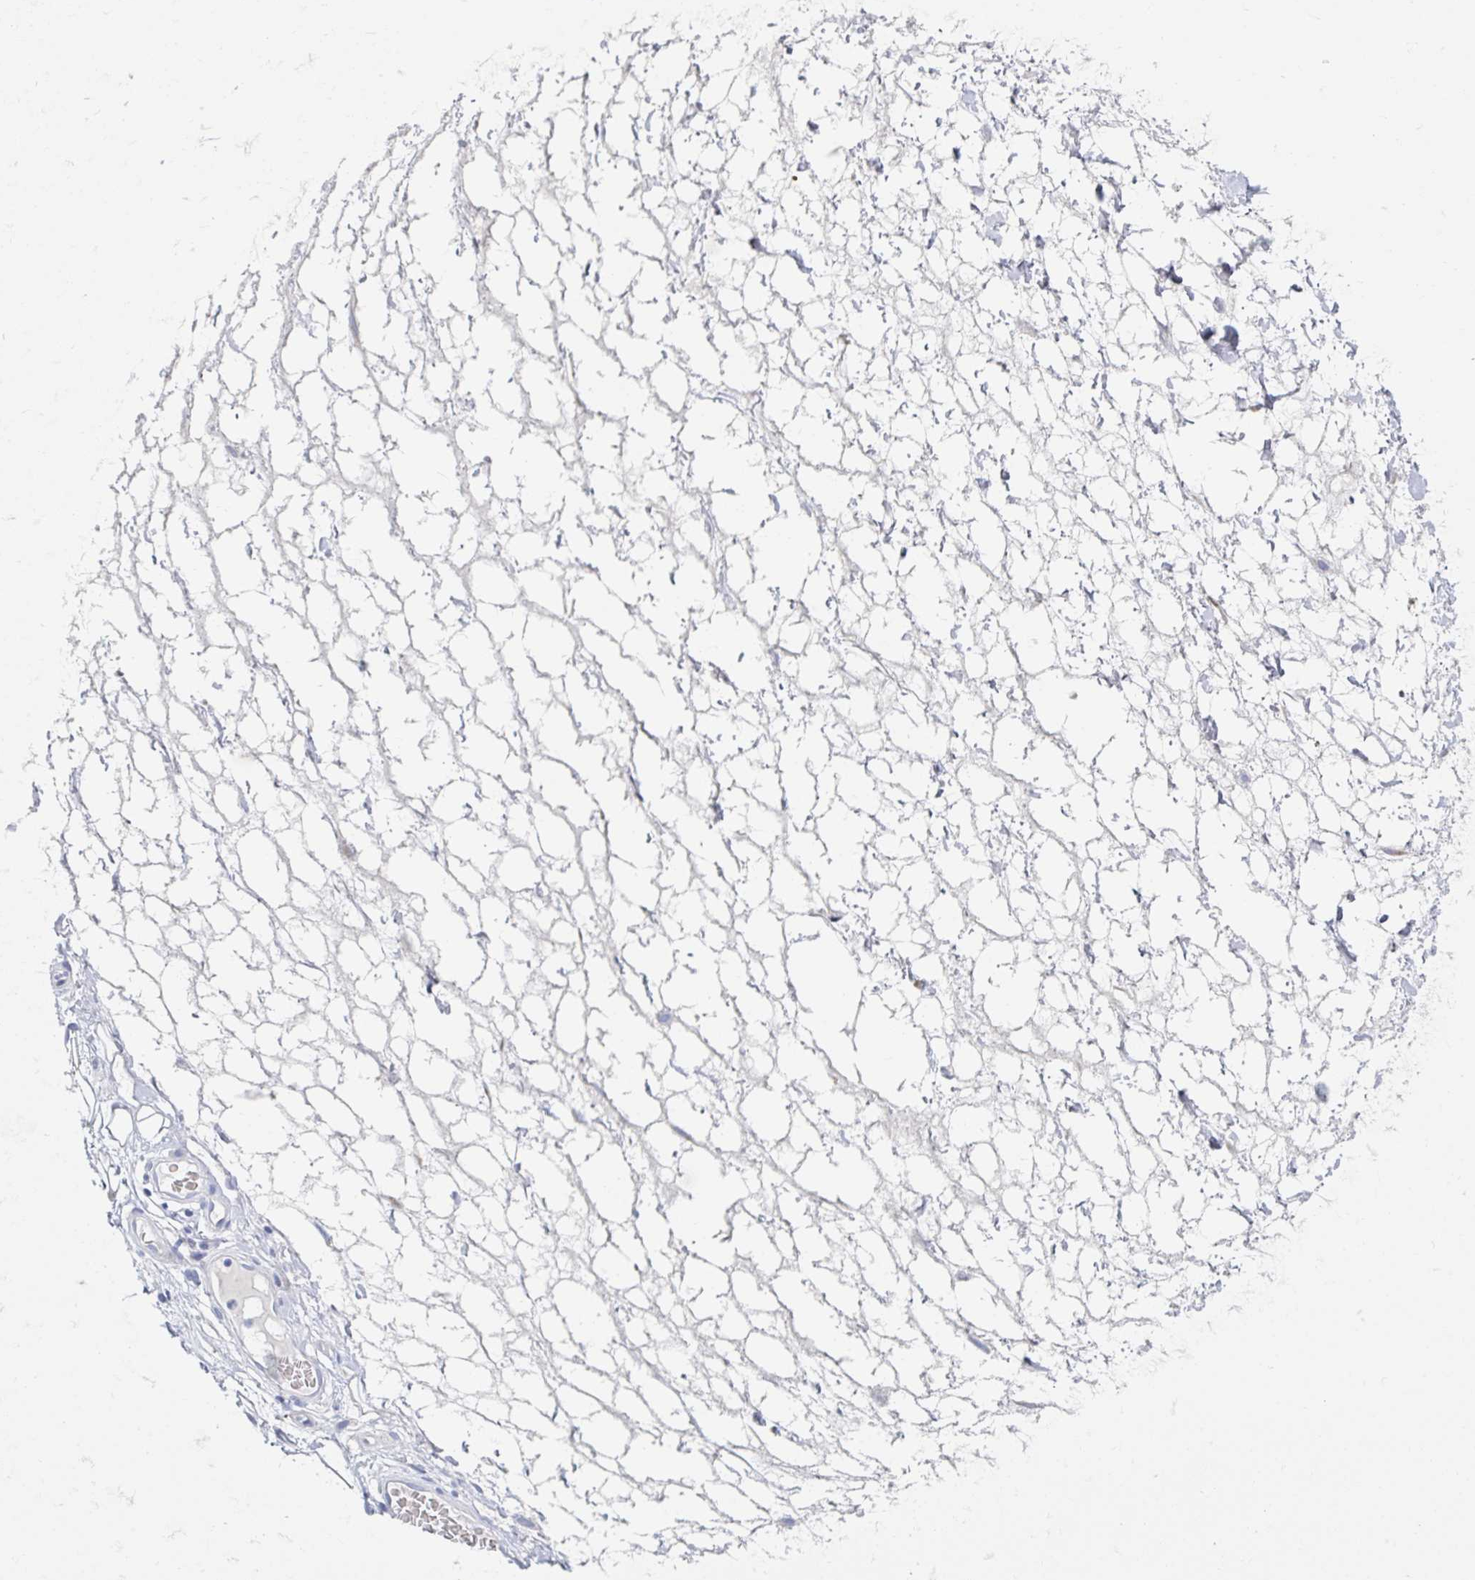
{"staining": {"intensity": "negative", "quantity": "none", "location": "none"}, "tissue": "adipose tissue", "cell_type": "Adipocytes", "image_type": "normal", "snomed": [{"axis": "morphology", "description": "Normal tissue, NOS"}, {"axis": "topography", "description": "Lymph node"}, {"axis": "topography", "description": "Cartilage tissue"}, {"axis": "topography", "description": "Nasopharynx"}], "caption": "A histopathology image of human adipose tissue is negative for staining in adipocytes. (DAB immunohistochemistry (IHC) with hematoxylin counter stain).", "gene": "MYLK2", "patient": {"sex": "male", "age": 63}}